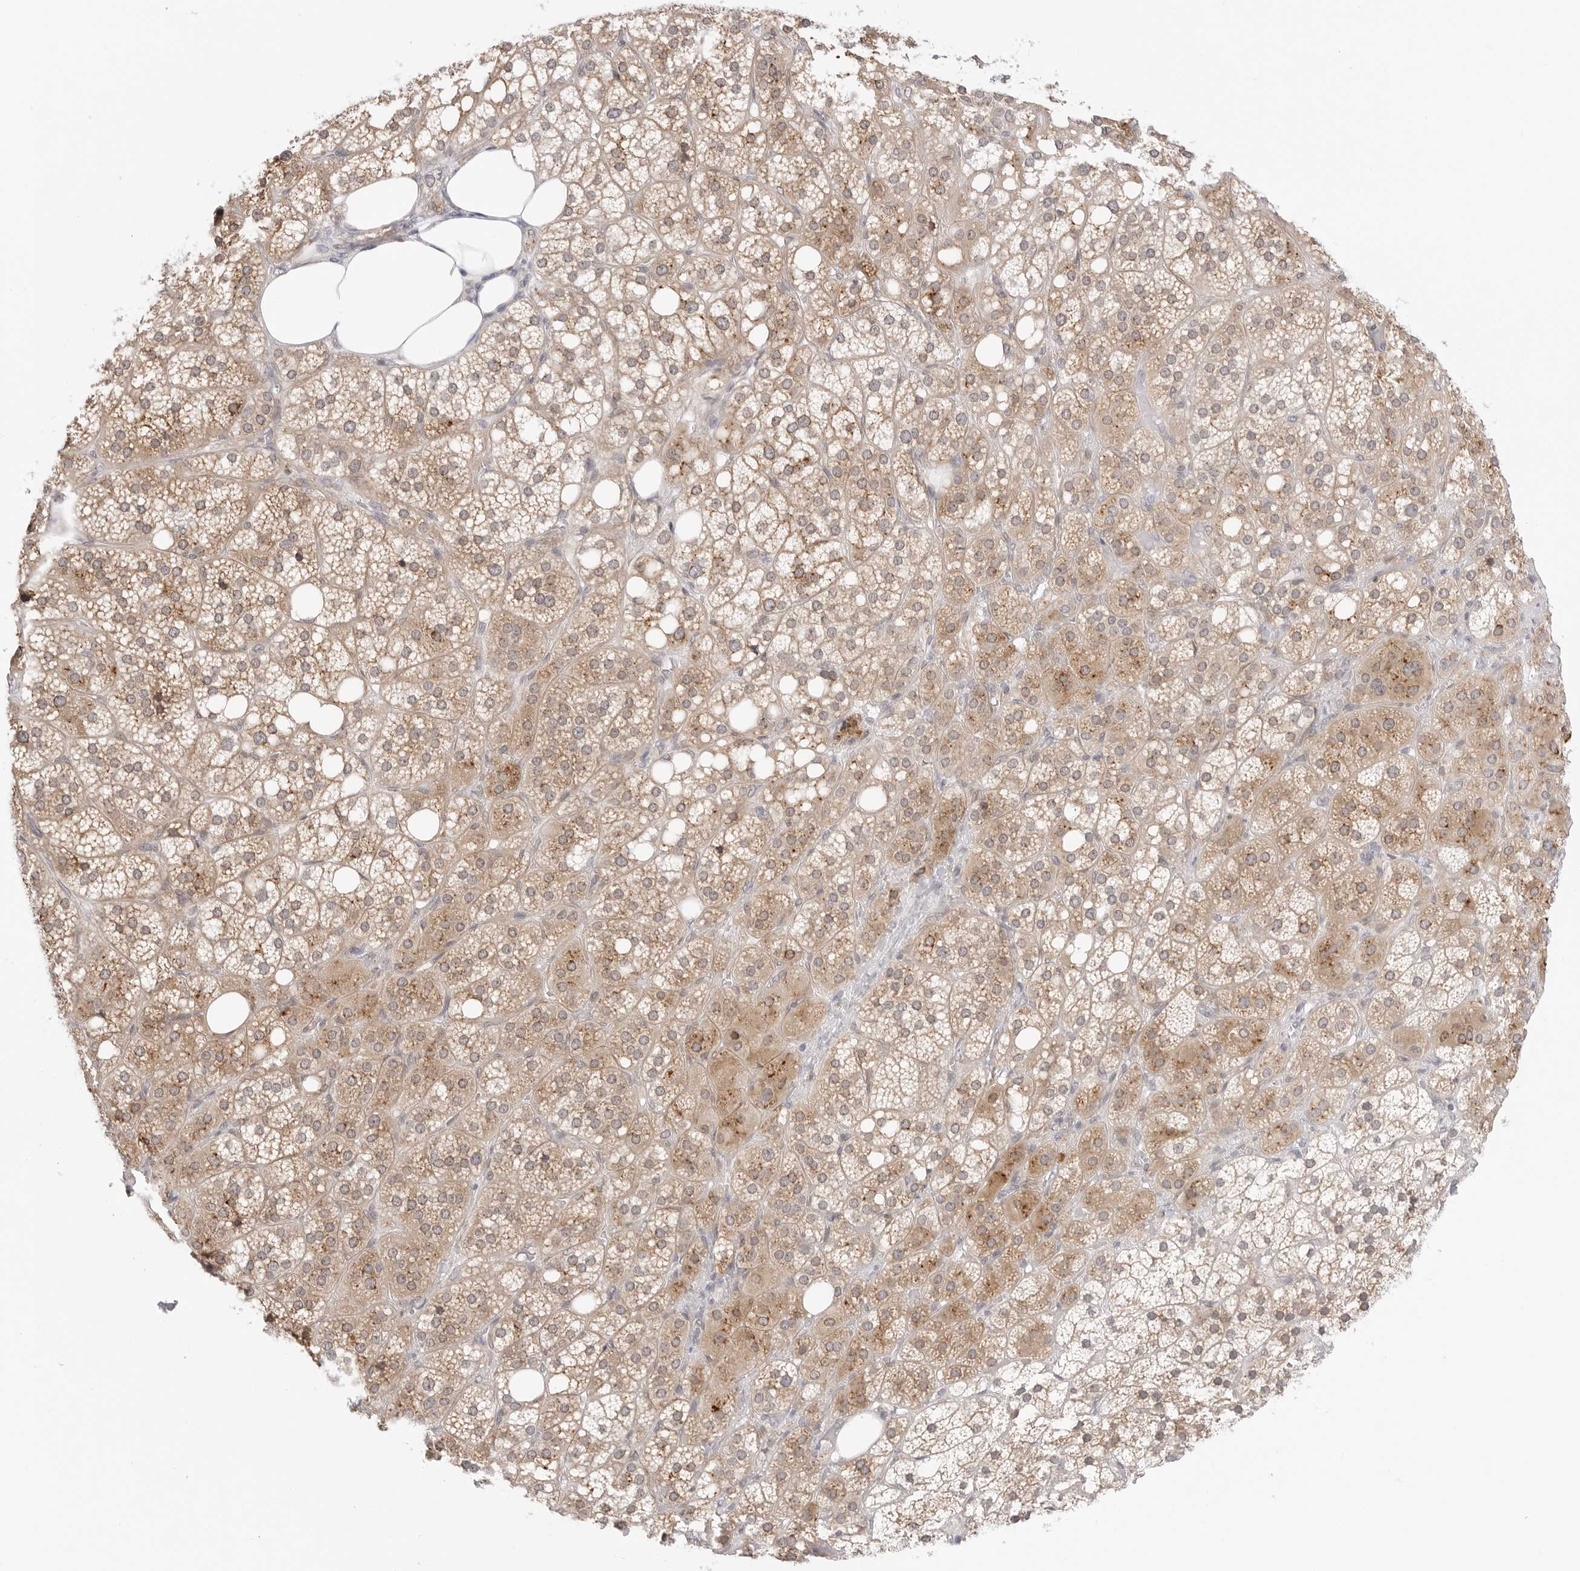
{"staining": {"intensity": "moderate", "quantity": ">75%", "location": "cytoplasmic/membranous"}, "tissue": "adrenal gland", "cell_type": "Glandular cells", "image_type": "normal", "snomed": [{"axis": "morphology", "description": "Normal tissue, NOS"}, {"axis": "topography", "description": "Adrenal gland"}], "caption": "Unremarkable adrenal gland displays moderate cytoplasmic/membranous positivity in about >75% of glandular cells, visualized by immunohistochemistry. (IHC, brightfield microscopy, high magnification).", "gene": "RPN1", "patient": {"sex": "female", "age": 59}}